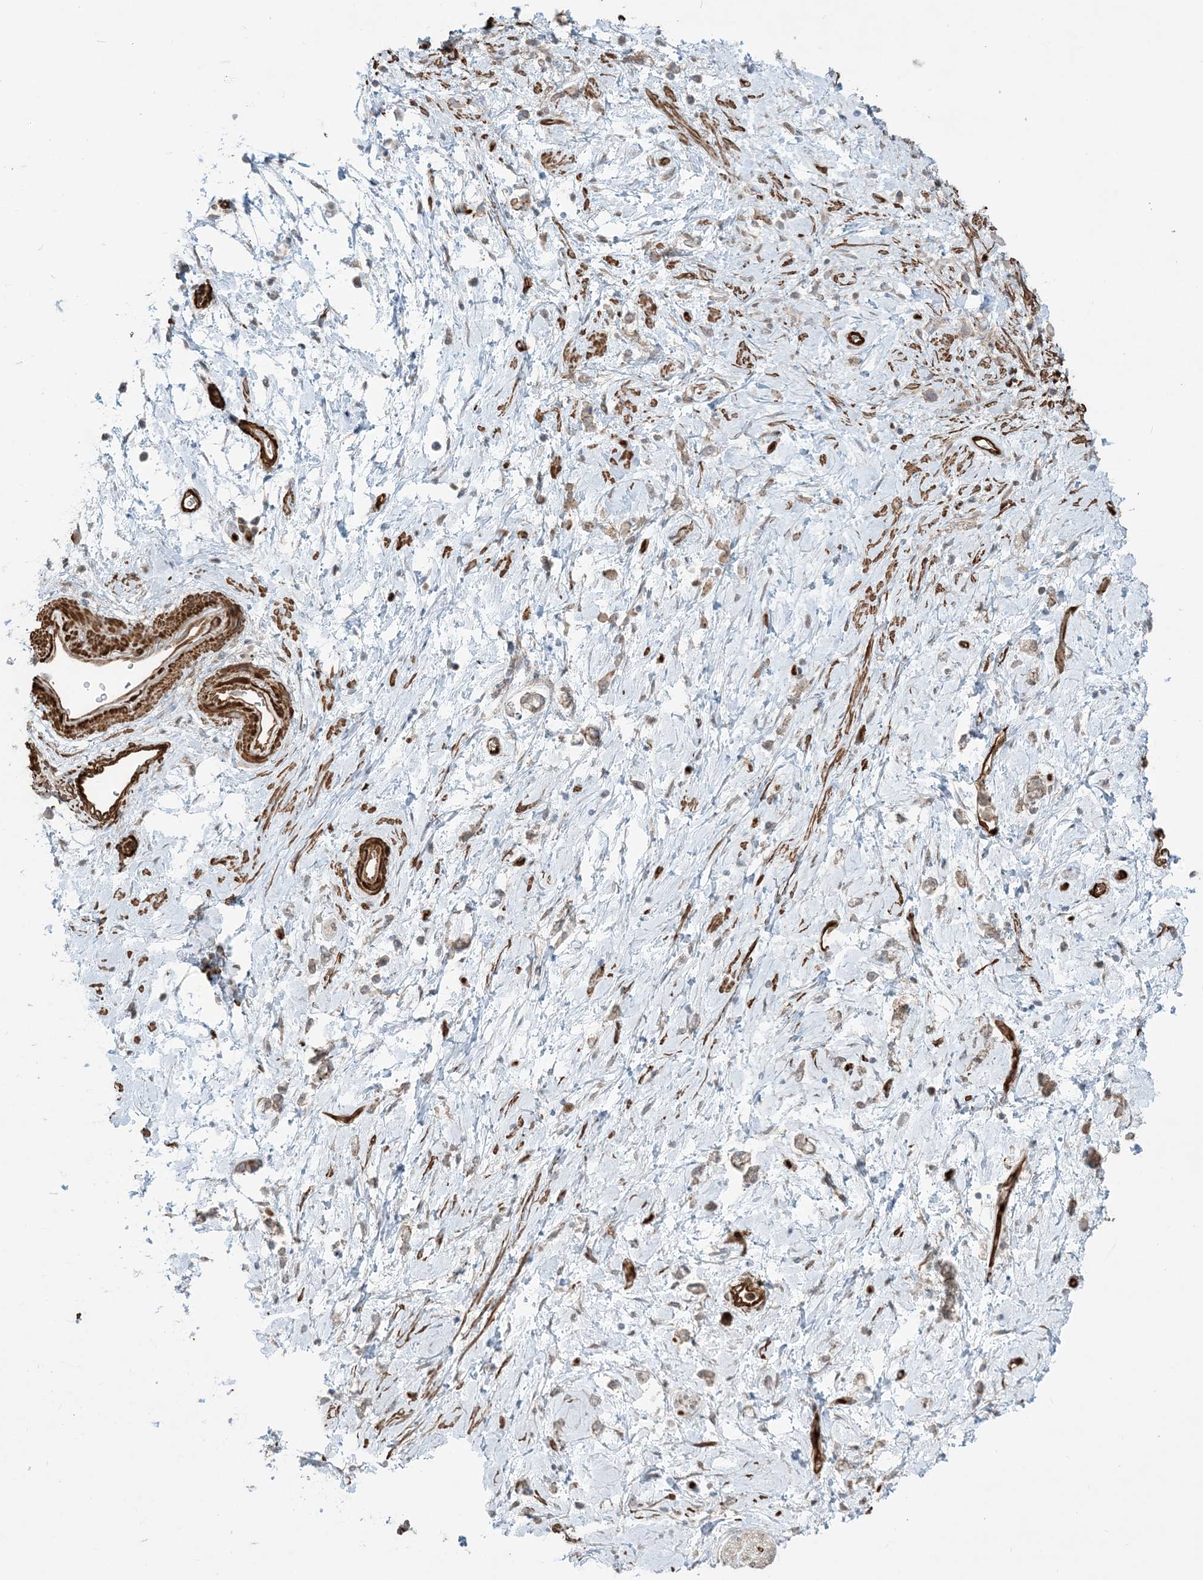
{"staining": {"intensity": "negative", "quantity": "none", "location": "none"}, "tissue": "stomach cancer", "cell_type": "Tumor cells", "image_type": "cancer", "snomed": [{"axis": "morphology", "description": "Adenocarcinoma, NOS"}, {"axis": "topography", "description": "Stomach"}], "caption": "There is no significant staining in tumor cells of stomach adenocarcinoma.", "gene": "PPM1F", "patient": {"sex": "female", "age": 60}}